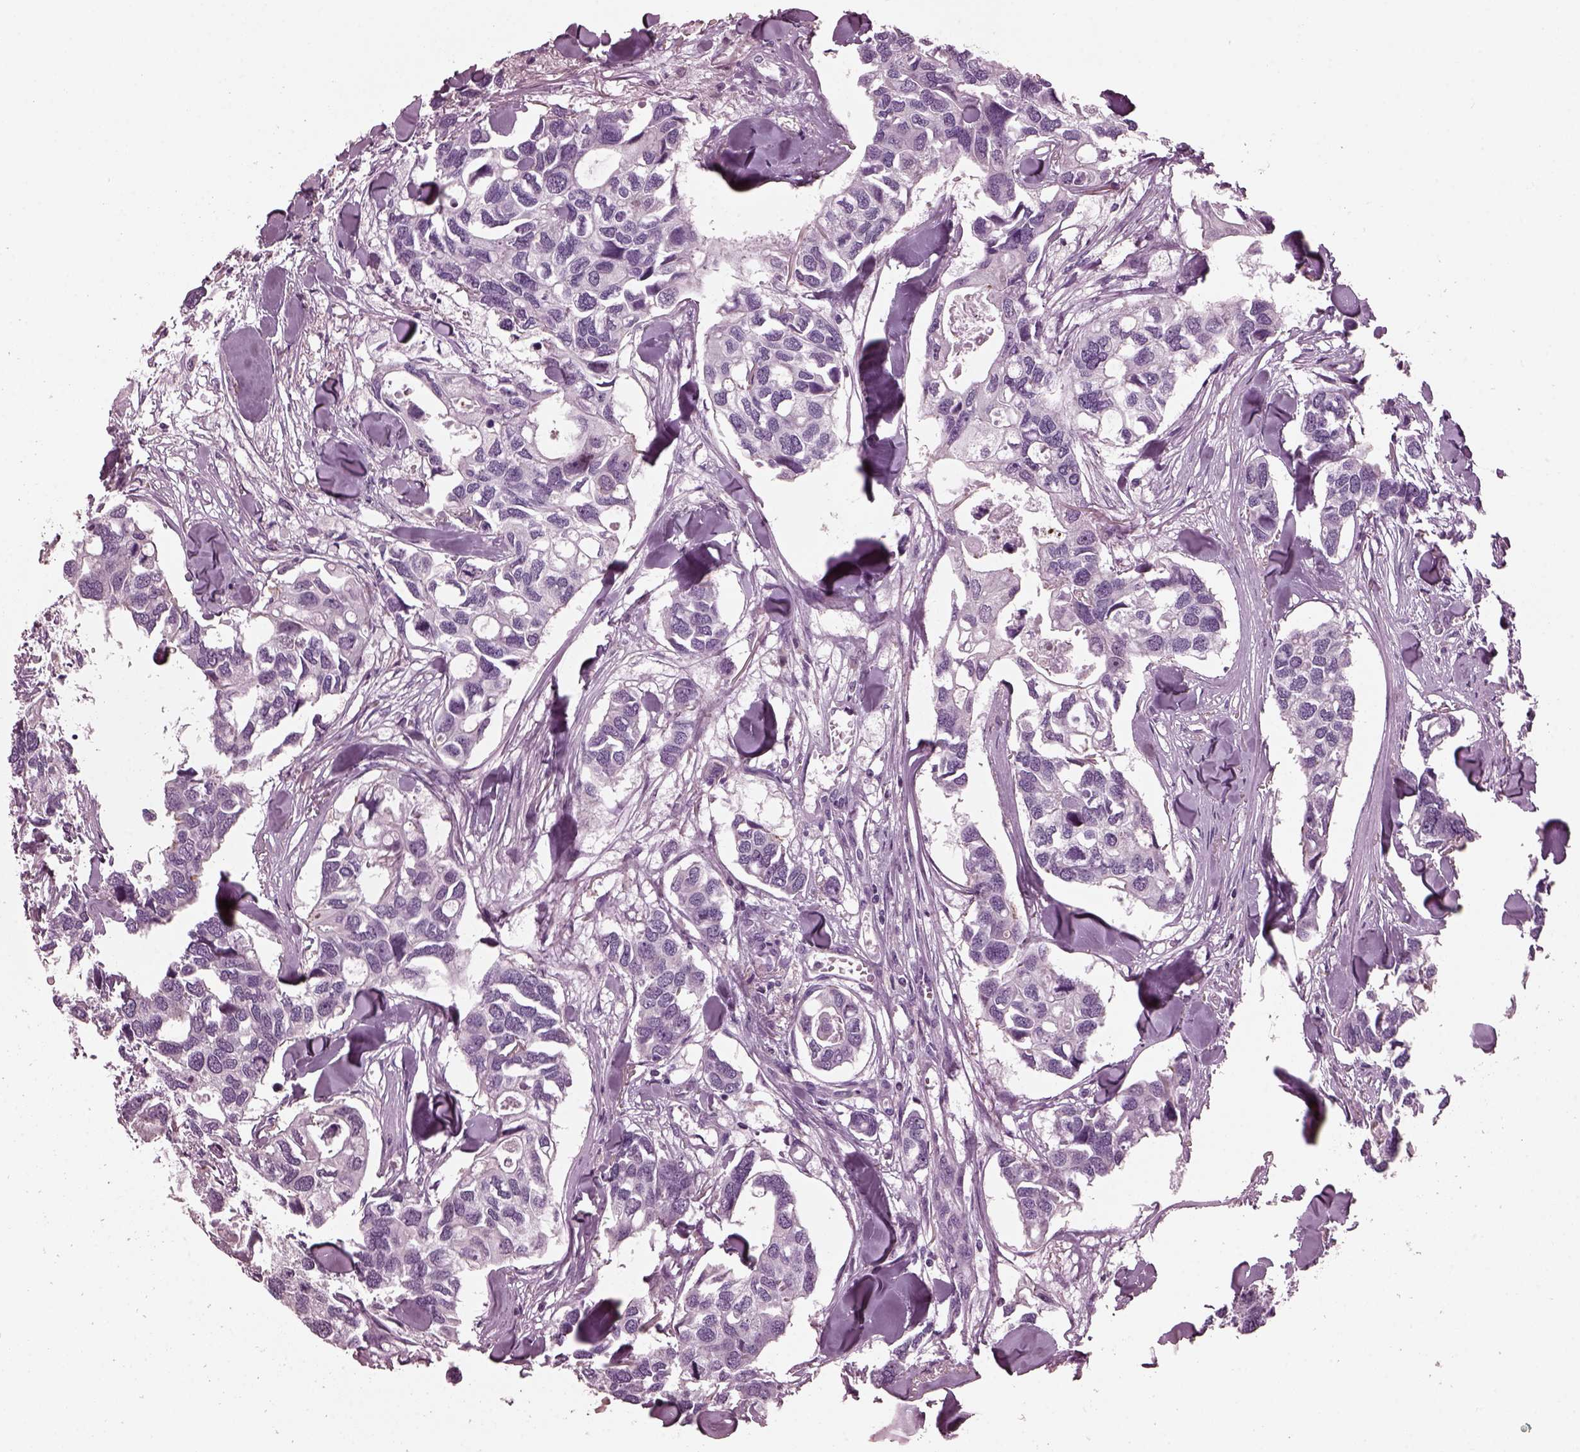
{"staining": {"intensity": "negative", "quantity": "none", "location": "none"}, "tissue": "breast cancer", "cell_type": "Tumor cells", "image_type": "cancer", "snomed": [{"axis": "morphology", "description": "Duct carcinoma"}, {"axis": "topography", "description": "Breast"}], "caption": "The image demonstrates no staining of tumor cells in breast intraductal carcinoma. (DAB immunohistochemistry visualized using brightfield microscopy, high magnification).", "gene": "GDF11", "patient": {"sex": "female", "age": 83}}